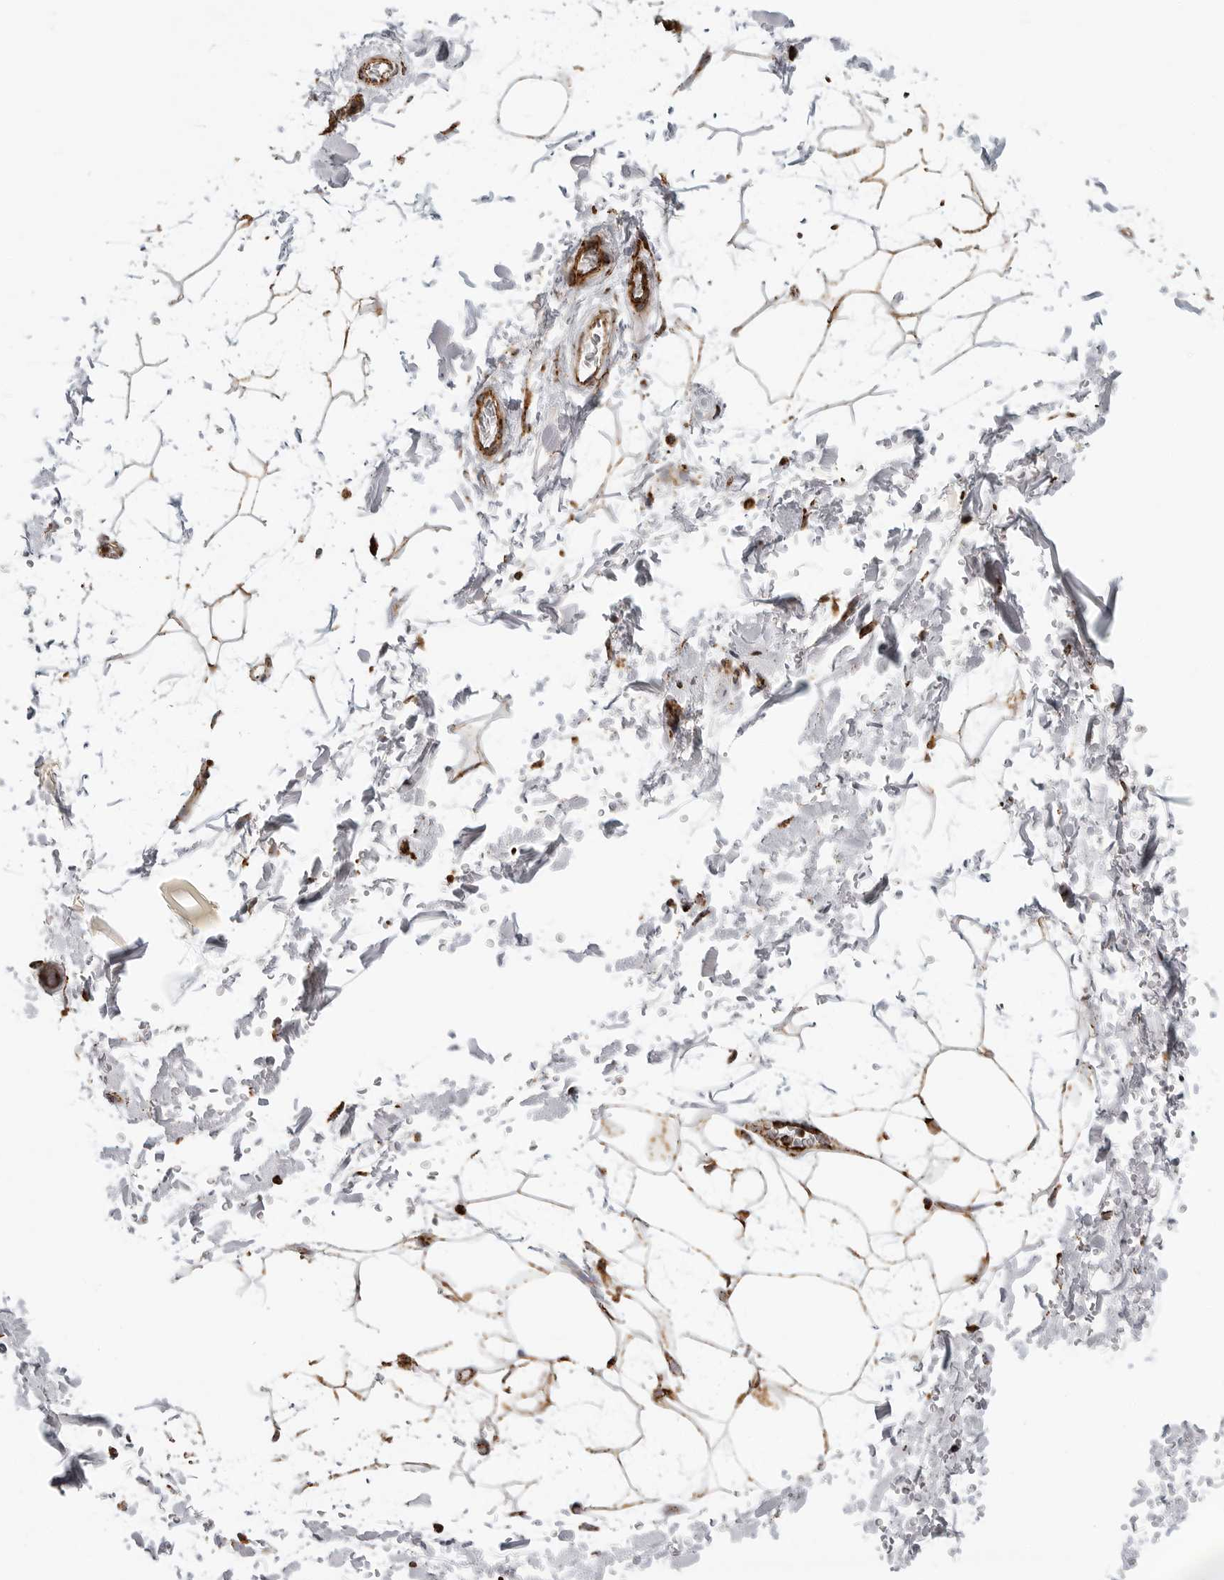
{"staining": {"intensity": "moderate", "quantity": ">75%", "location": "cytoplasmic/membranous"}, "tissue": "adipose tissue", "cell_type": "Adipocytes", "image_type": "normal", "snomed": [{"axis": "morphology", "description": "Normal tissue, NOS"}, {"axis": "topography", "description": "Soft tissue"}], "caption": "IHC (DAB) staining of unremarkable adipose tissue displays moderate cytoplasmic/membranous protein expression in about >75% of adipocytes. The staining was performed using DAB, with brown indicating positive protein expression. Nuclei are stained blue with hematoxylin.", "gene": "BMP2K", "patient": {"sex": "male", "age": 72}}